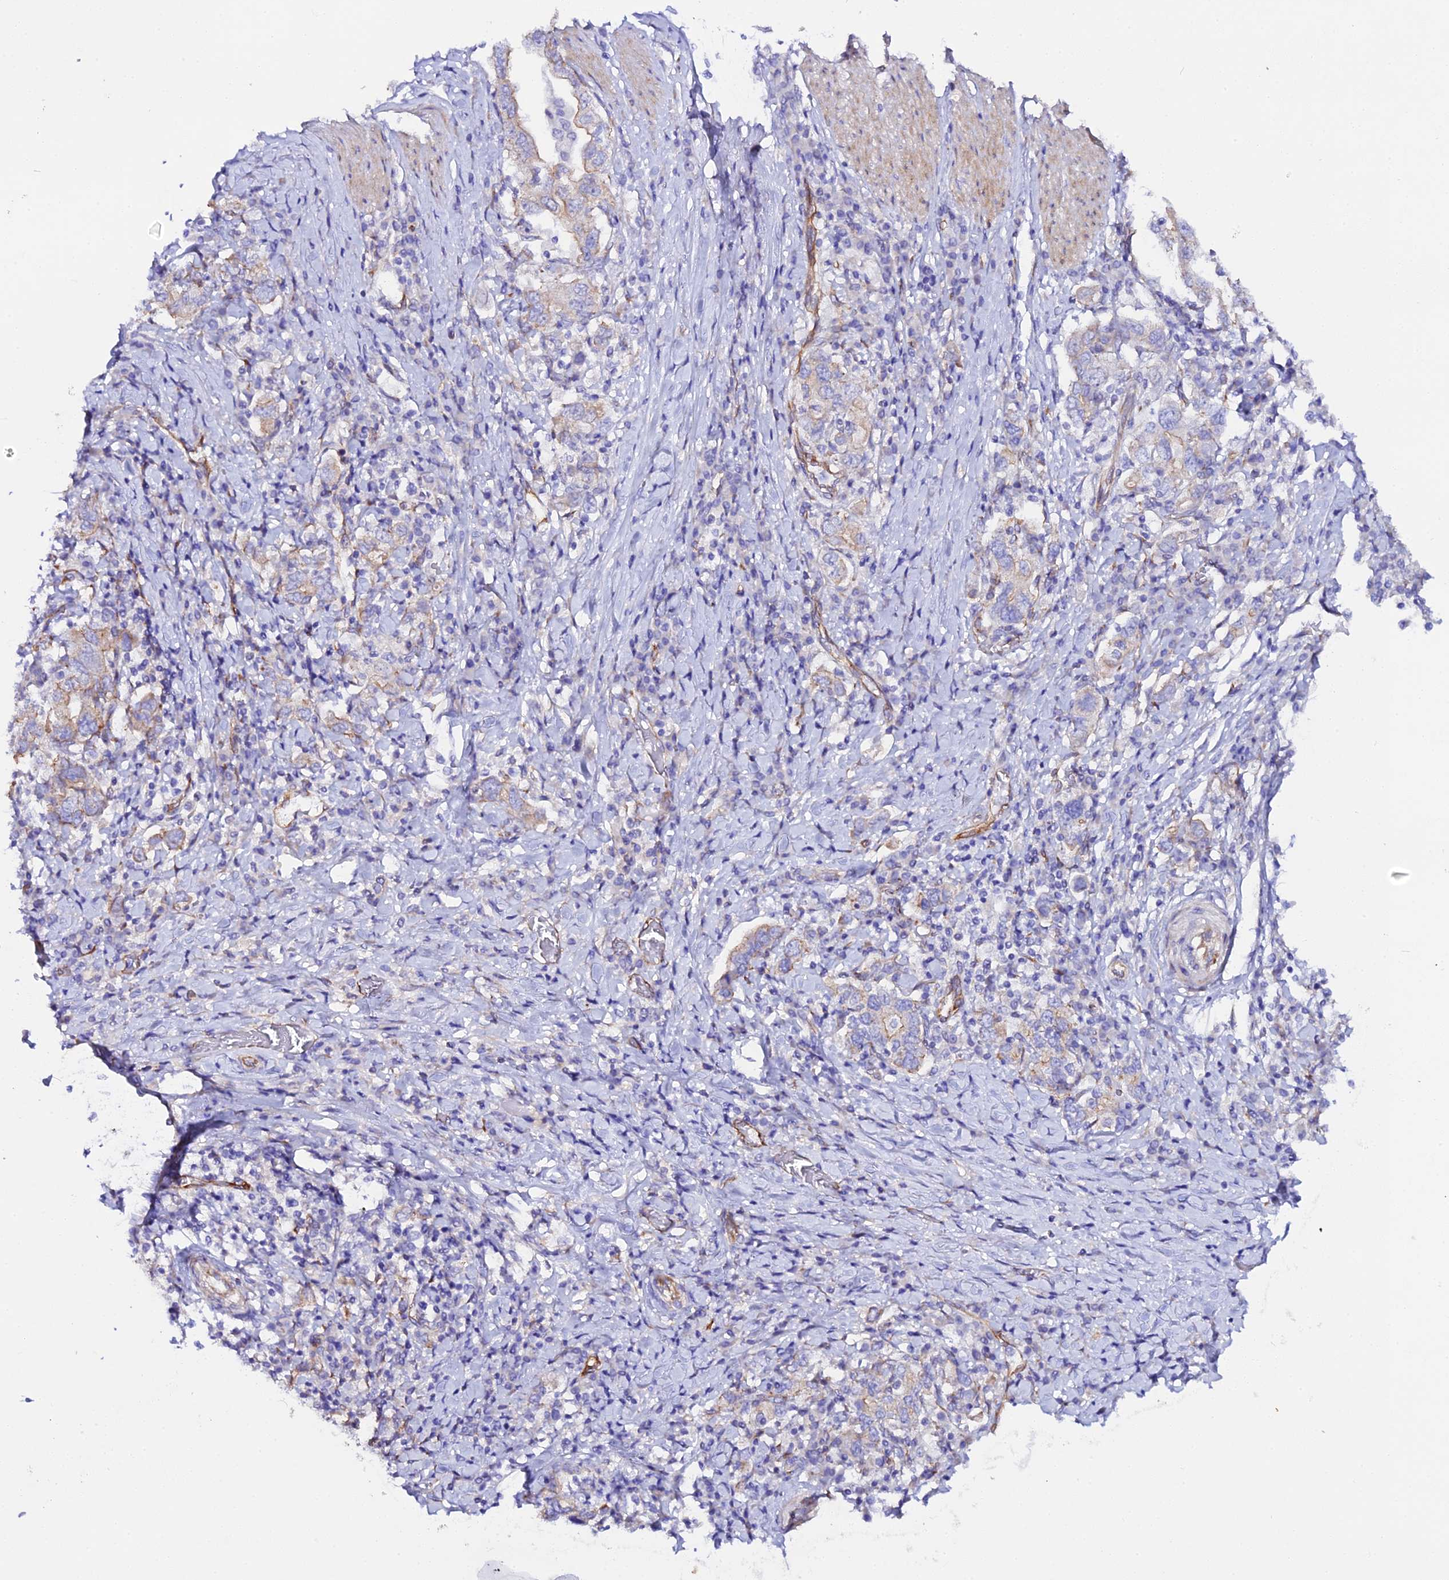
{"staining": {"intensity": "moderate", "quantity": "<25%", "location": "cytoplasmic/membranous"}, "tissue": "stomach cancer", "cell_type": "Tumor cells", "image_type": "cancer", "snomed": [{"axis": "morphology", "description": "Adenocarcinoma, NOS"}, {"axis": "topography", "description": "Stomach, upper"}, {"axis": "topography", "description": "Stomach"}], "caption": "Stomach cancer tissue shows moderate cytoplasmic/membranous expression in about <25% of tumor cells, visualized by immunohistochemistry.", "gene": "CFAP45", "patient": {"sex": "male", "age": 62}}